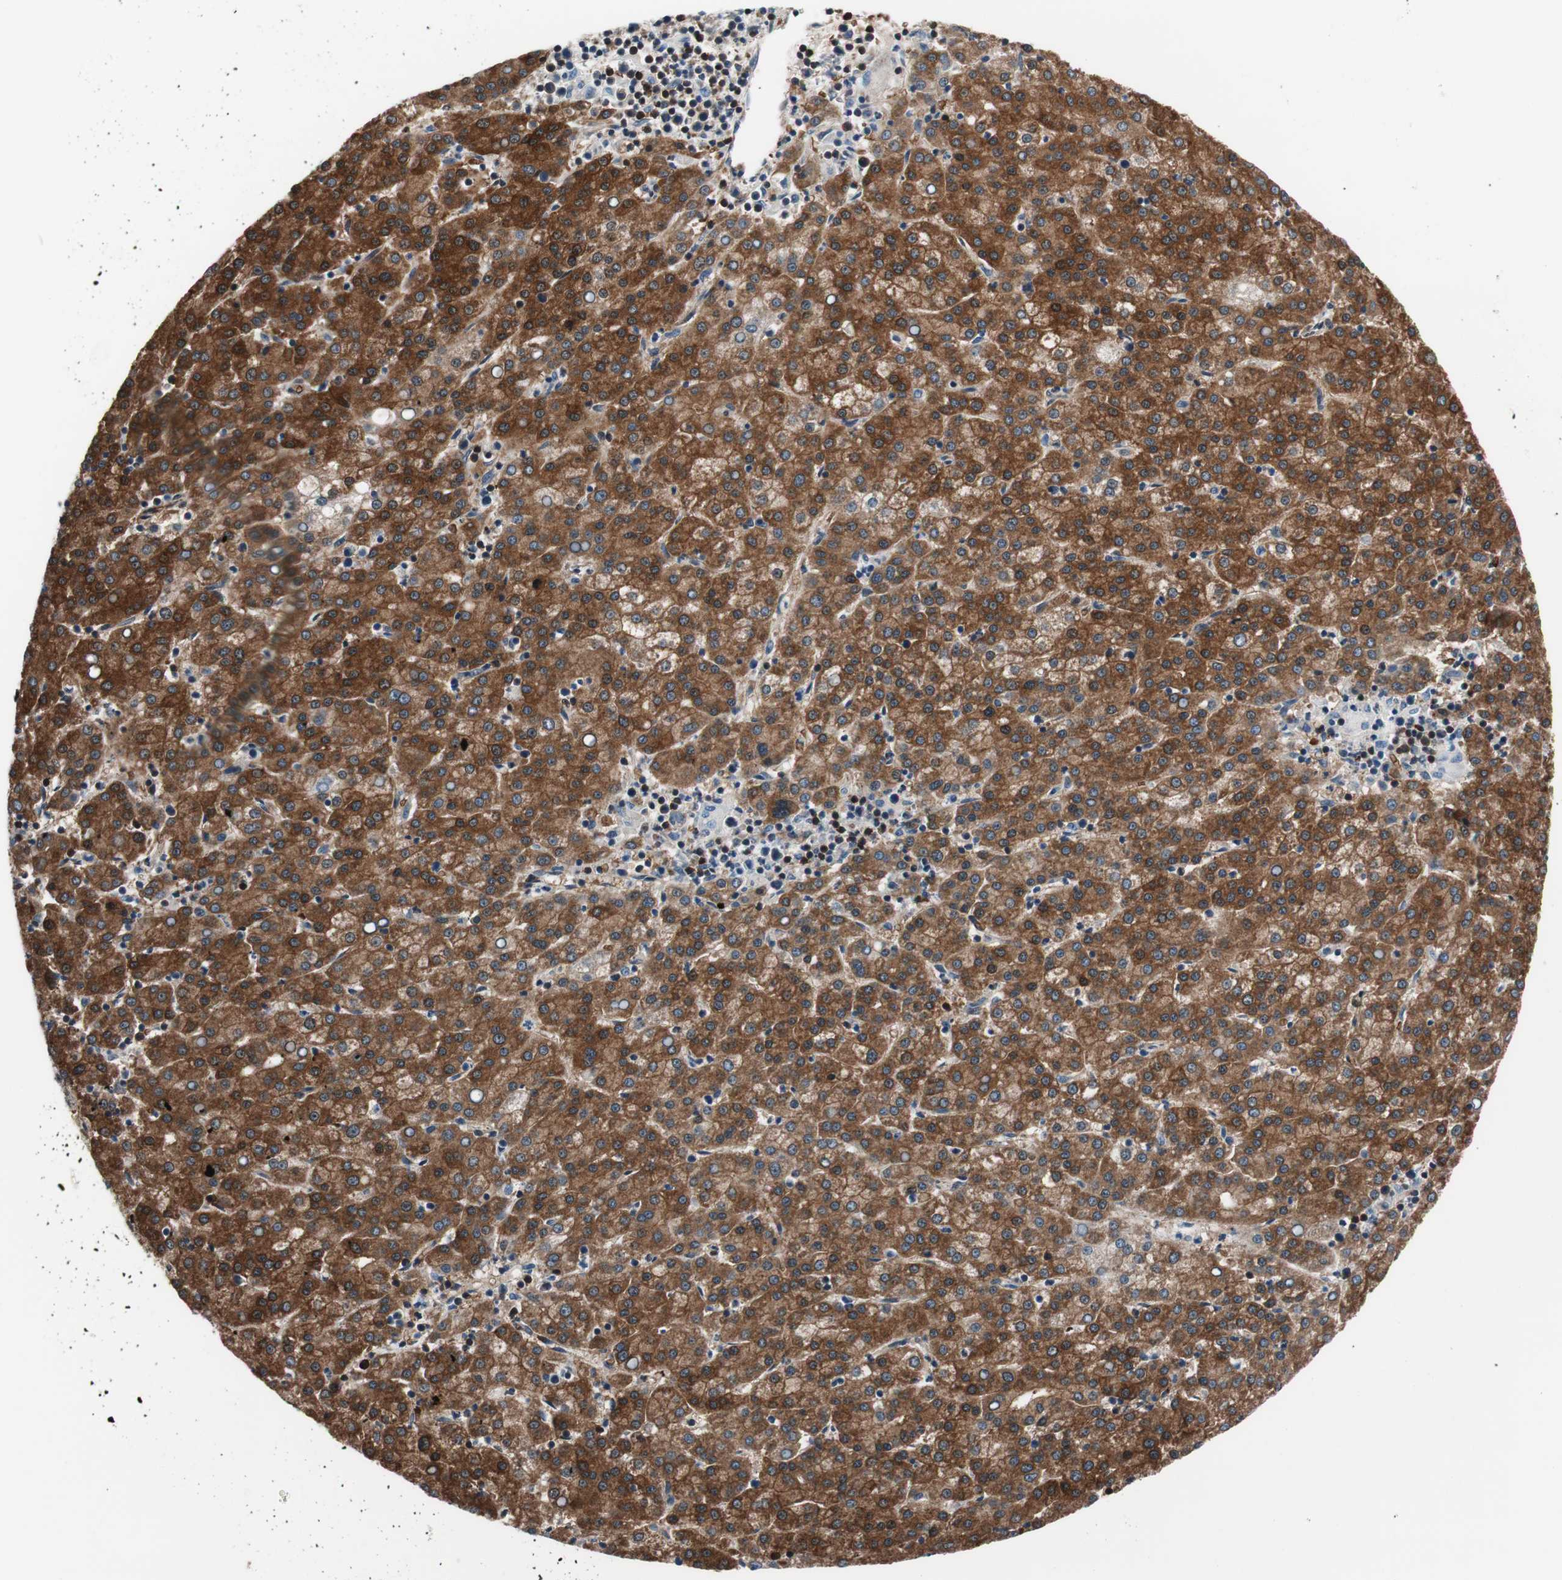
{"staining": {"intensity": "strong", "quantity": ">75%", "location": "cytoplasmic/membranous"}, "tissue": "liver cancer", "cell_type": "Tumor cells", "image_type": "cancer", "snomed": [{"axis": "morphology", "description": "Carcinoma, Hepatocellular, NOS"}, {"axis": "topography", "description": "Liver"}], "caption": "Immunohistochemistry staining of liver cancer, which demonstrates high levels of strong cytoplasmic/membranous staining in approximately >75% of tumor cells indicating strong cytoplasmic/membranous protein staining. The staining was performed using DAB (brown) for protein detection and nuclei were counterstained in hematoxylin (blue).", "gene": "PRDX2", "patient": {"sex": "female", "age": 58}}